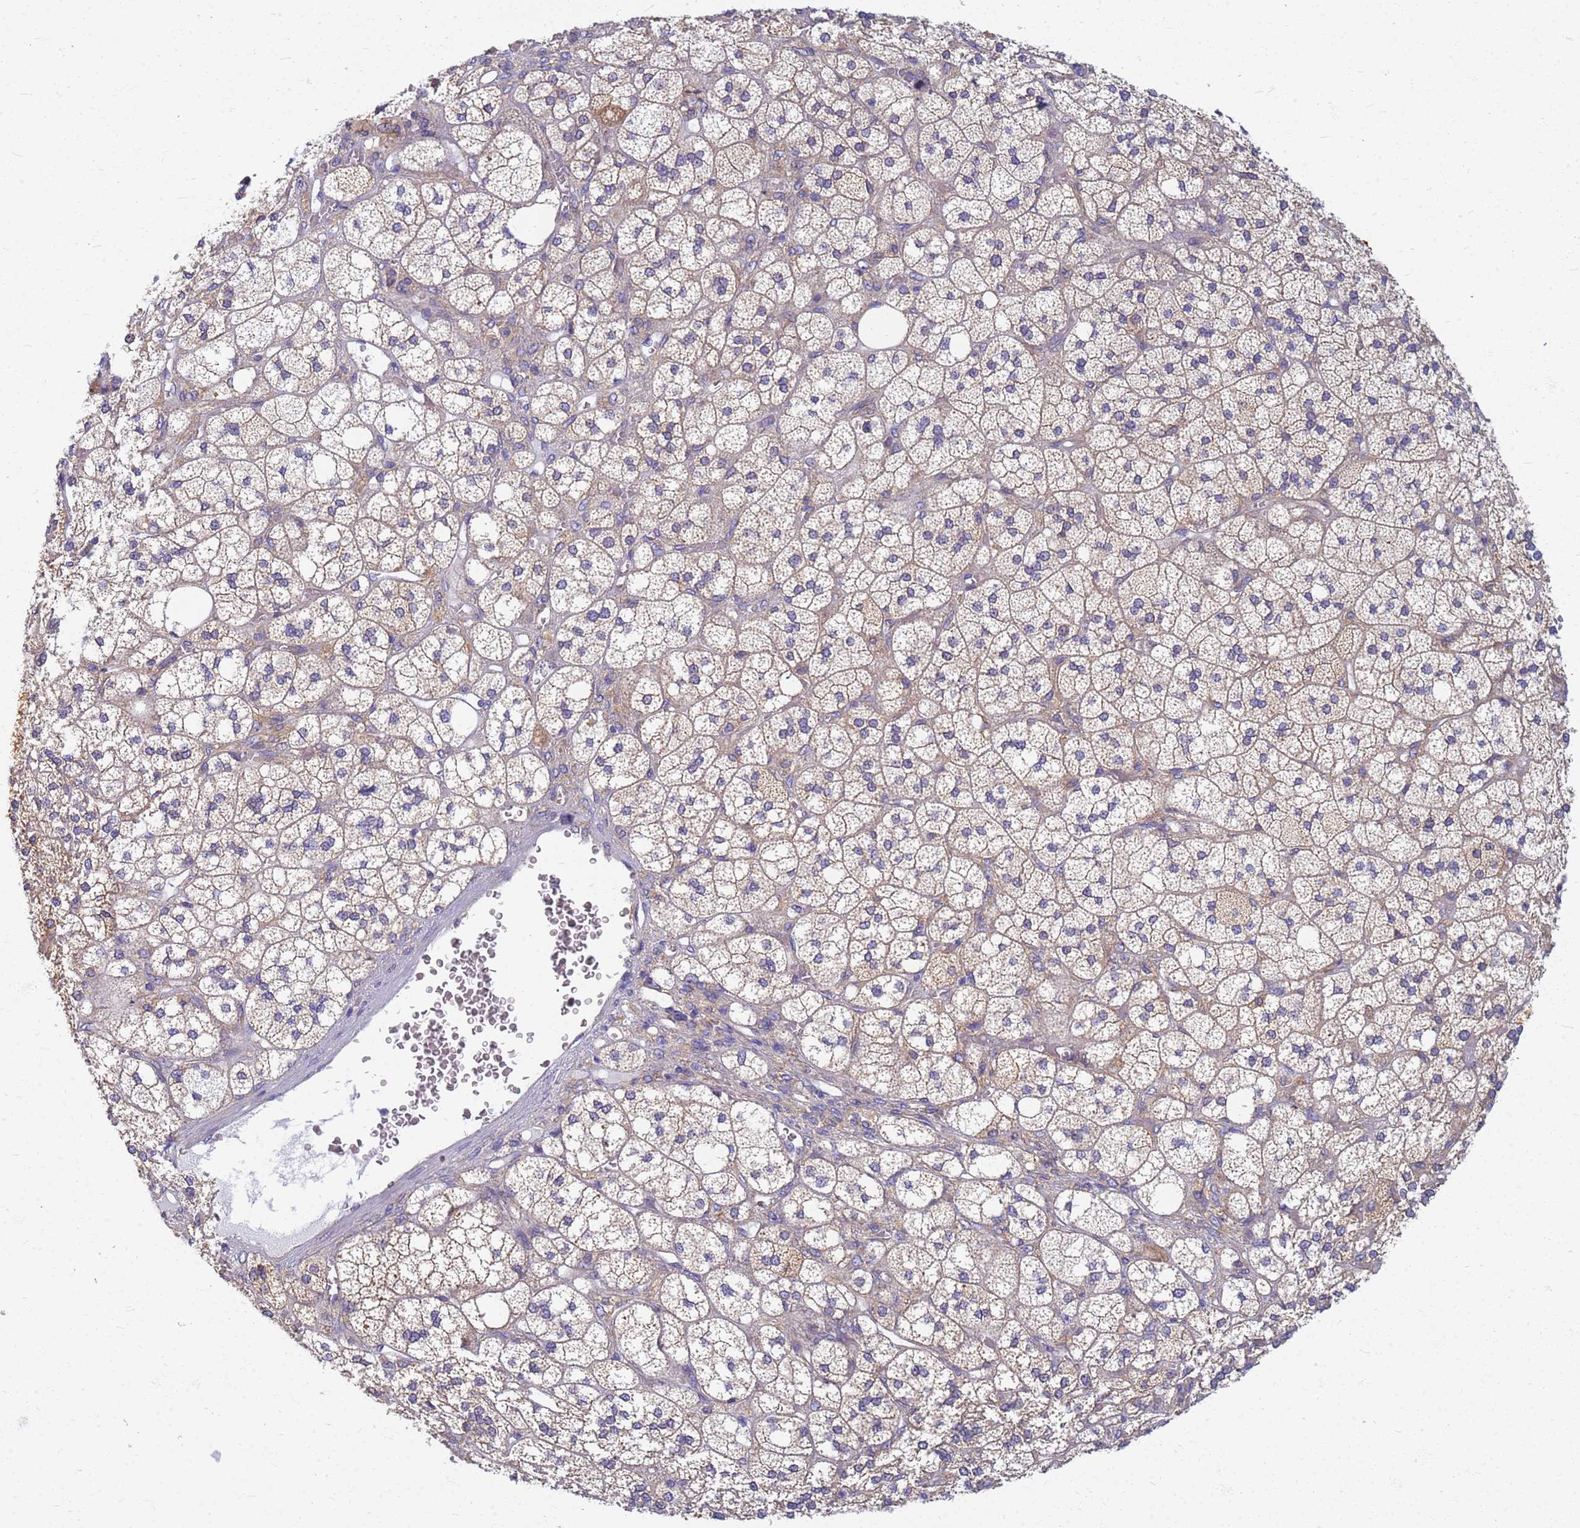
{"staining": {"intensity": "moderate", "quantity": "25%-75%", "location": "cytoplasmic/membranous"}, "tissue": "adrenal gland", "cell_type": "Glandular cells", "image_type": "normal", "snomed": [{"axis": "morphology", "description": "Normal tissue, NOS"}, {"axis": "topography", "description": "Adrenal gland"}], "caption": "The immunohistochemical stain shows moderate cytoplasmic/membranous expression in glandular cells of benign adrenal gland.", "gene": "EEA1", "patient": {"sex": "male", "age": 61}}